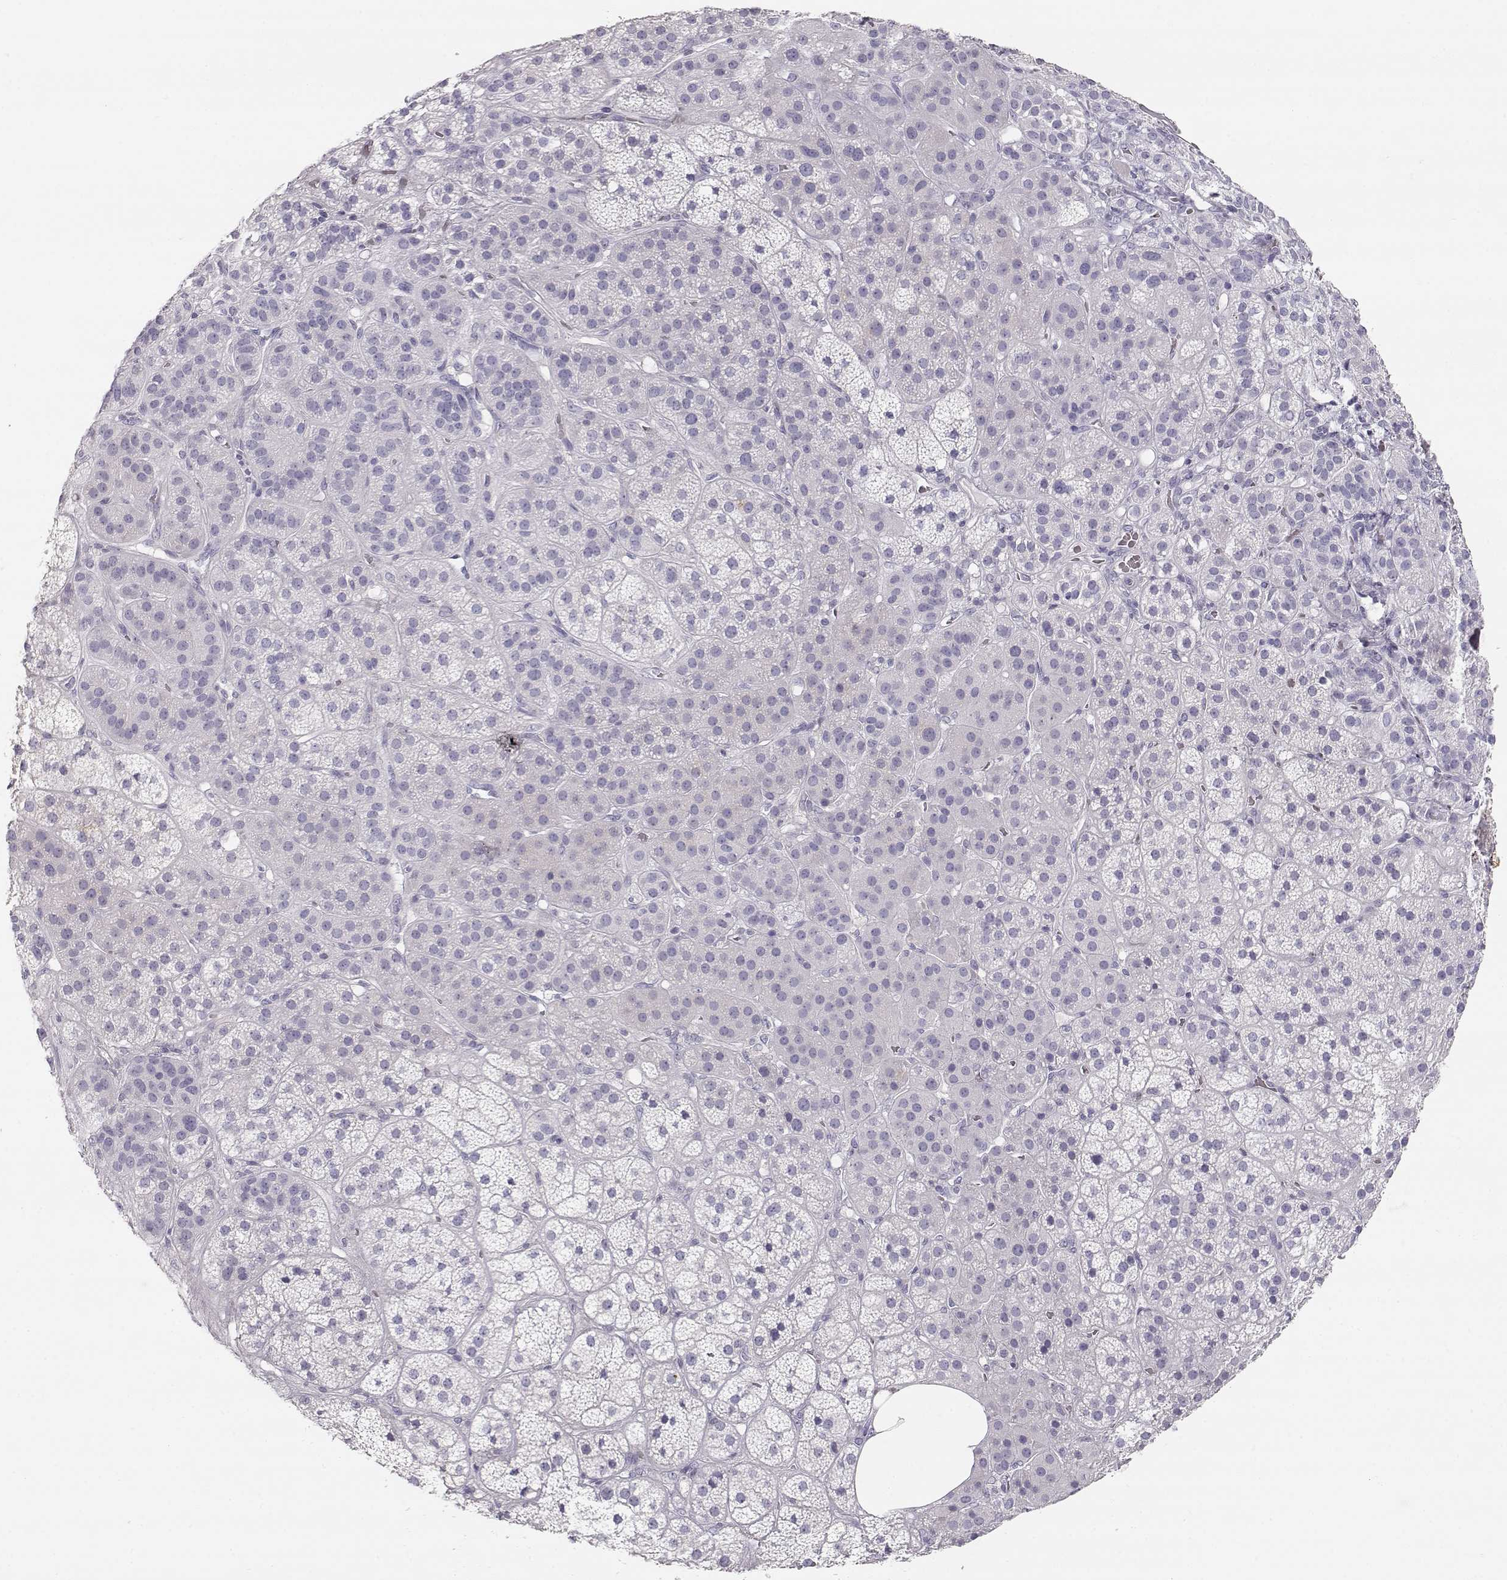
{"staining": {"intensity": "negative", "quantity": "none", "location": "none"}, "tissue": "adrenal gland", "cell_type": "Glandular cells", "image_type": "normal", "snomed": [{"axis": "morphology", "description": "Normal tissue, NOS"}, {"axis": "topography", "description": "Adrenal gland"}], "caption": "There is no significant staining in glandular cells of adrenal gland.", "gene": "LEPR", "patient": {"sex": "male", "age": 57}}